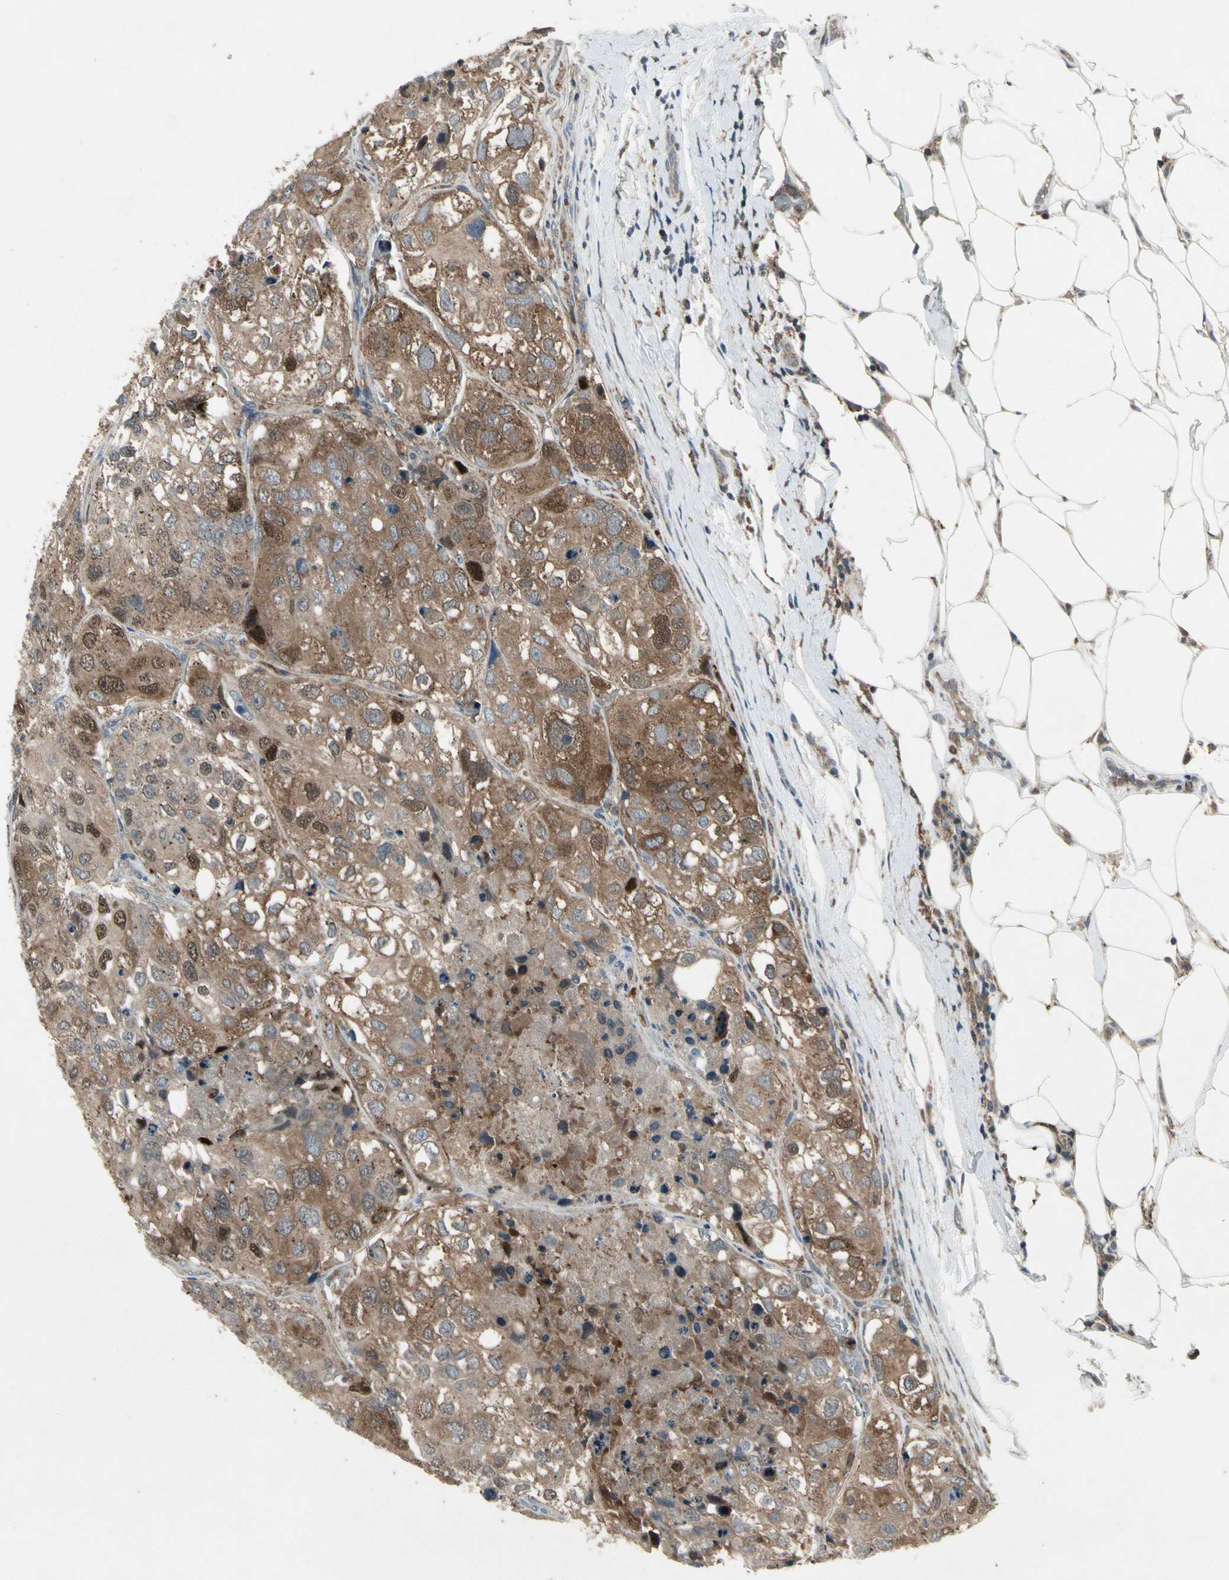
{"staining": {"intensity": "moderate", "quantity": ">75%", "location": "cytoplasmic/membranous,nuclear"}, "tissue": "urothelial cancer", "cell_type": "Tumor cells", "image_type": "cancer", "snomed": [{"axis": "morphology", "description": "Urothelial carcinoma, High grade"}, {"axis": "topography", "description": "Lymph node"}, {"axis": "topography", "description": "Urinary bladder"}], "caption": "Tumor cells reveal medium levels of moderate cytoplasmic/membranous and nuclear staining in approximately >75% of cells in high-grade urothelial carcinoma.", "gene": "NMI", "patient": {"sex": "male", "age": 51}}